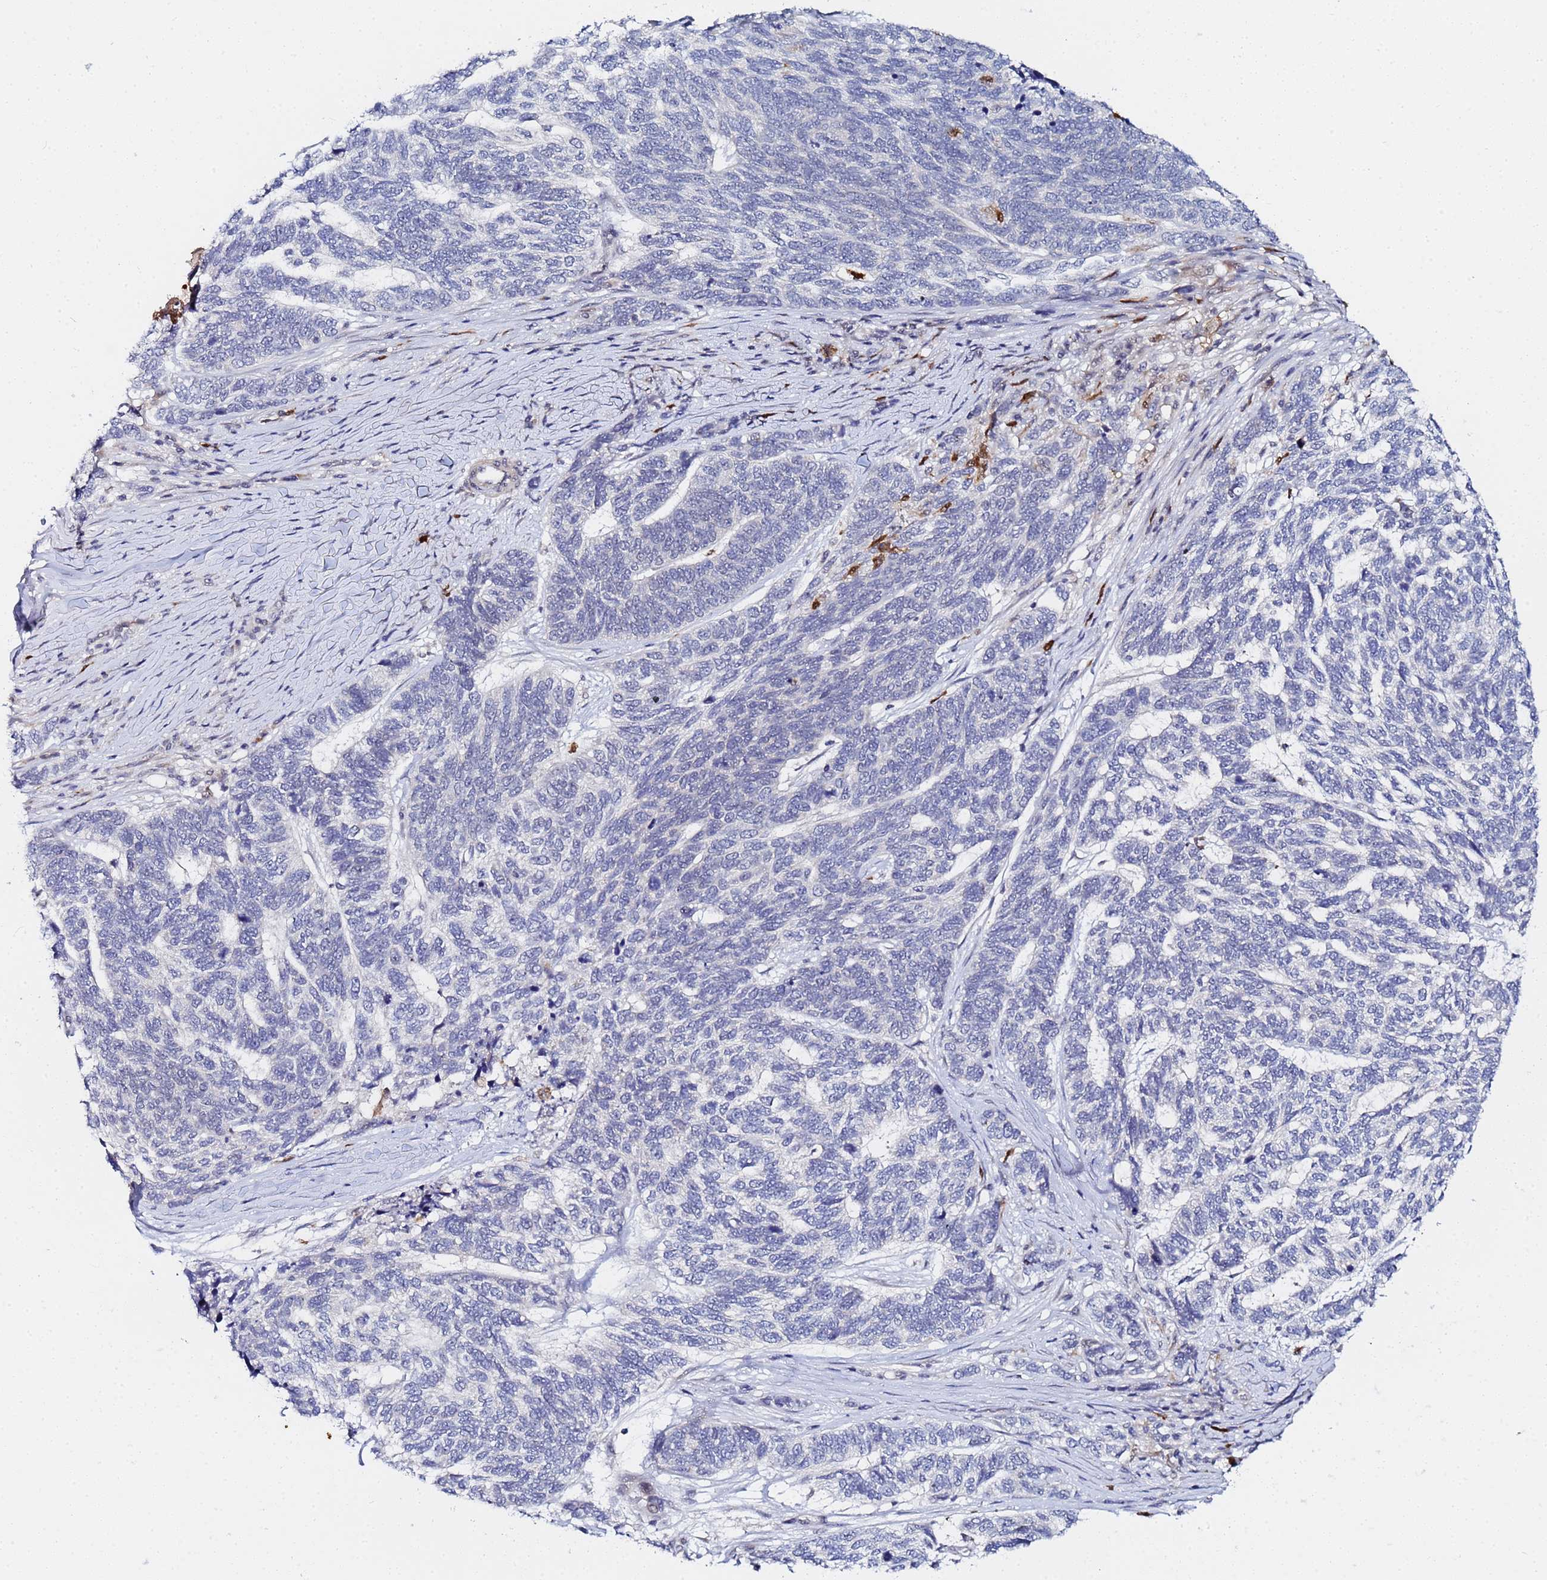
{"staining": {"intensity": "negative", "quantity": "none", "location": "none"}, "tissue": "skin cancer", "cell_type": "Tumor cells", "image_type": "cancer", "snomed": [{"axis": "morphology", "description": "Basal cell carcinoma"}, {"axis": "topography", "description": "Skin"}], "caption": "Immunohistochemistry image of human basal cell carcinoma (skin) stained for a protein (brown), which shows no staining in tumor cells.", "gene": "MTCL1", "patient": {"sex": "female", "age": 65}}